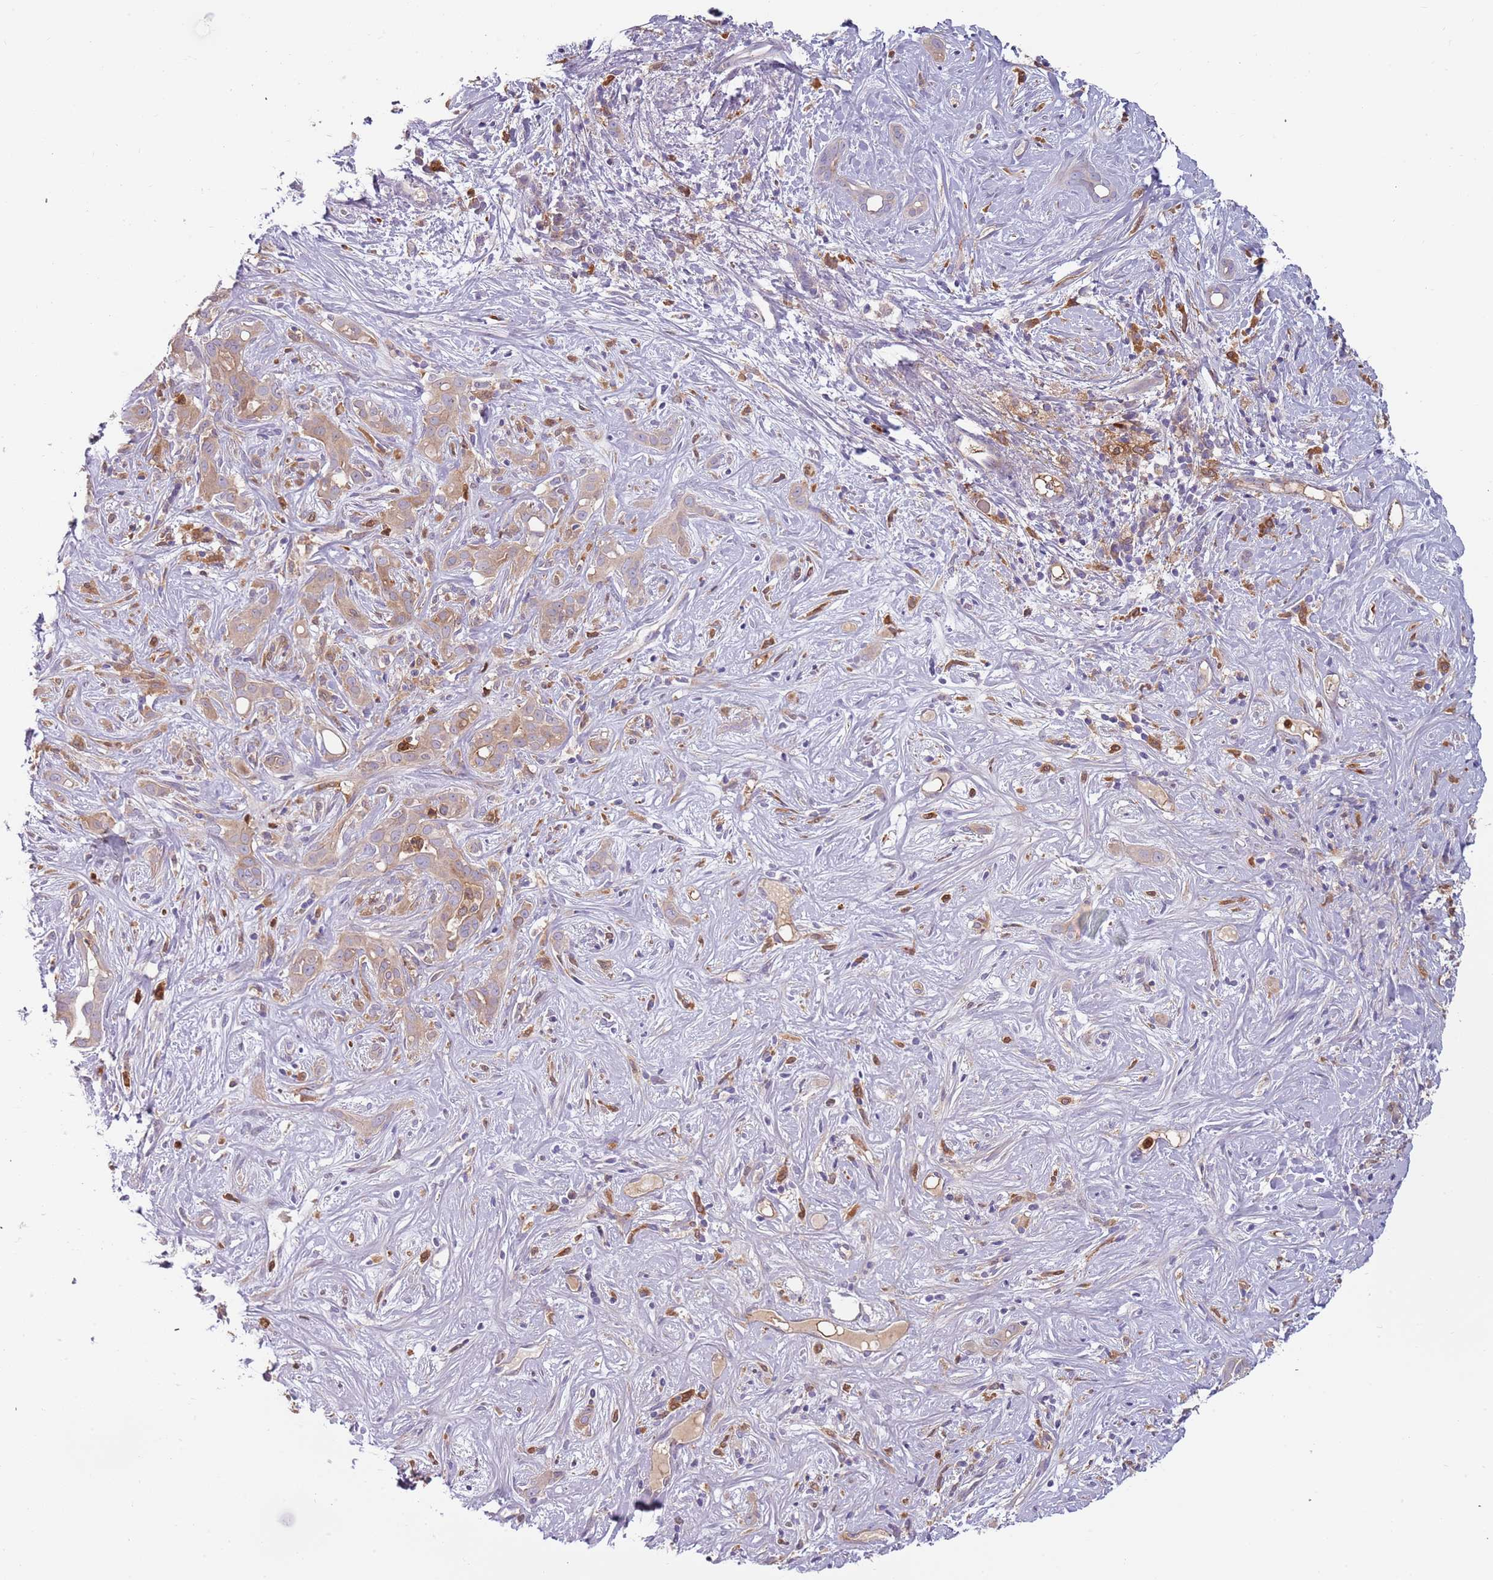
{"staining": {"intensity": "weak", "quantity": "25%-75%", "location": "cytoplasmic/membranous"}, "tissue": "liver cancer", "cell_type": "Tumor cells", "image_type": "cancer", "snomed": [{"axis": "morphology", "description": "Cholangiocarcinoma"}, {"axis": "topography", "description": "Liver"}], "caption": "Weak cytoplasmic/membranous expression is seen in approximately 25%-75% of tumor cells in cholangiocarcinoma (liver). The protein of interest is stained brown, and the nuclei are stained in blue (DAB IHC with brightfield microscopy, high magnification).", "gene": "NADK", "patient": {"sex": "male", "age": 67}}